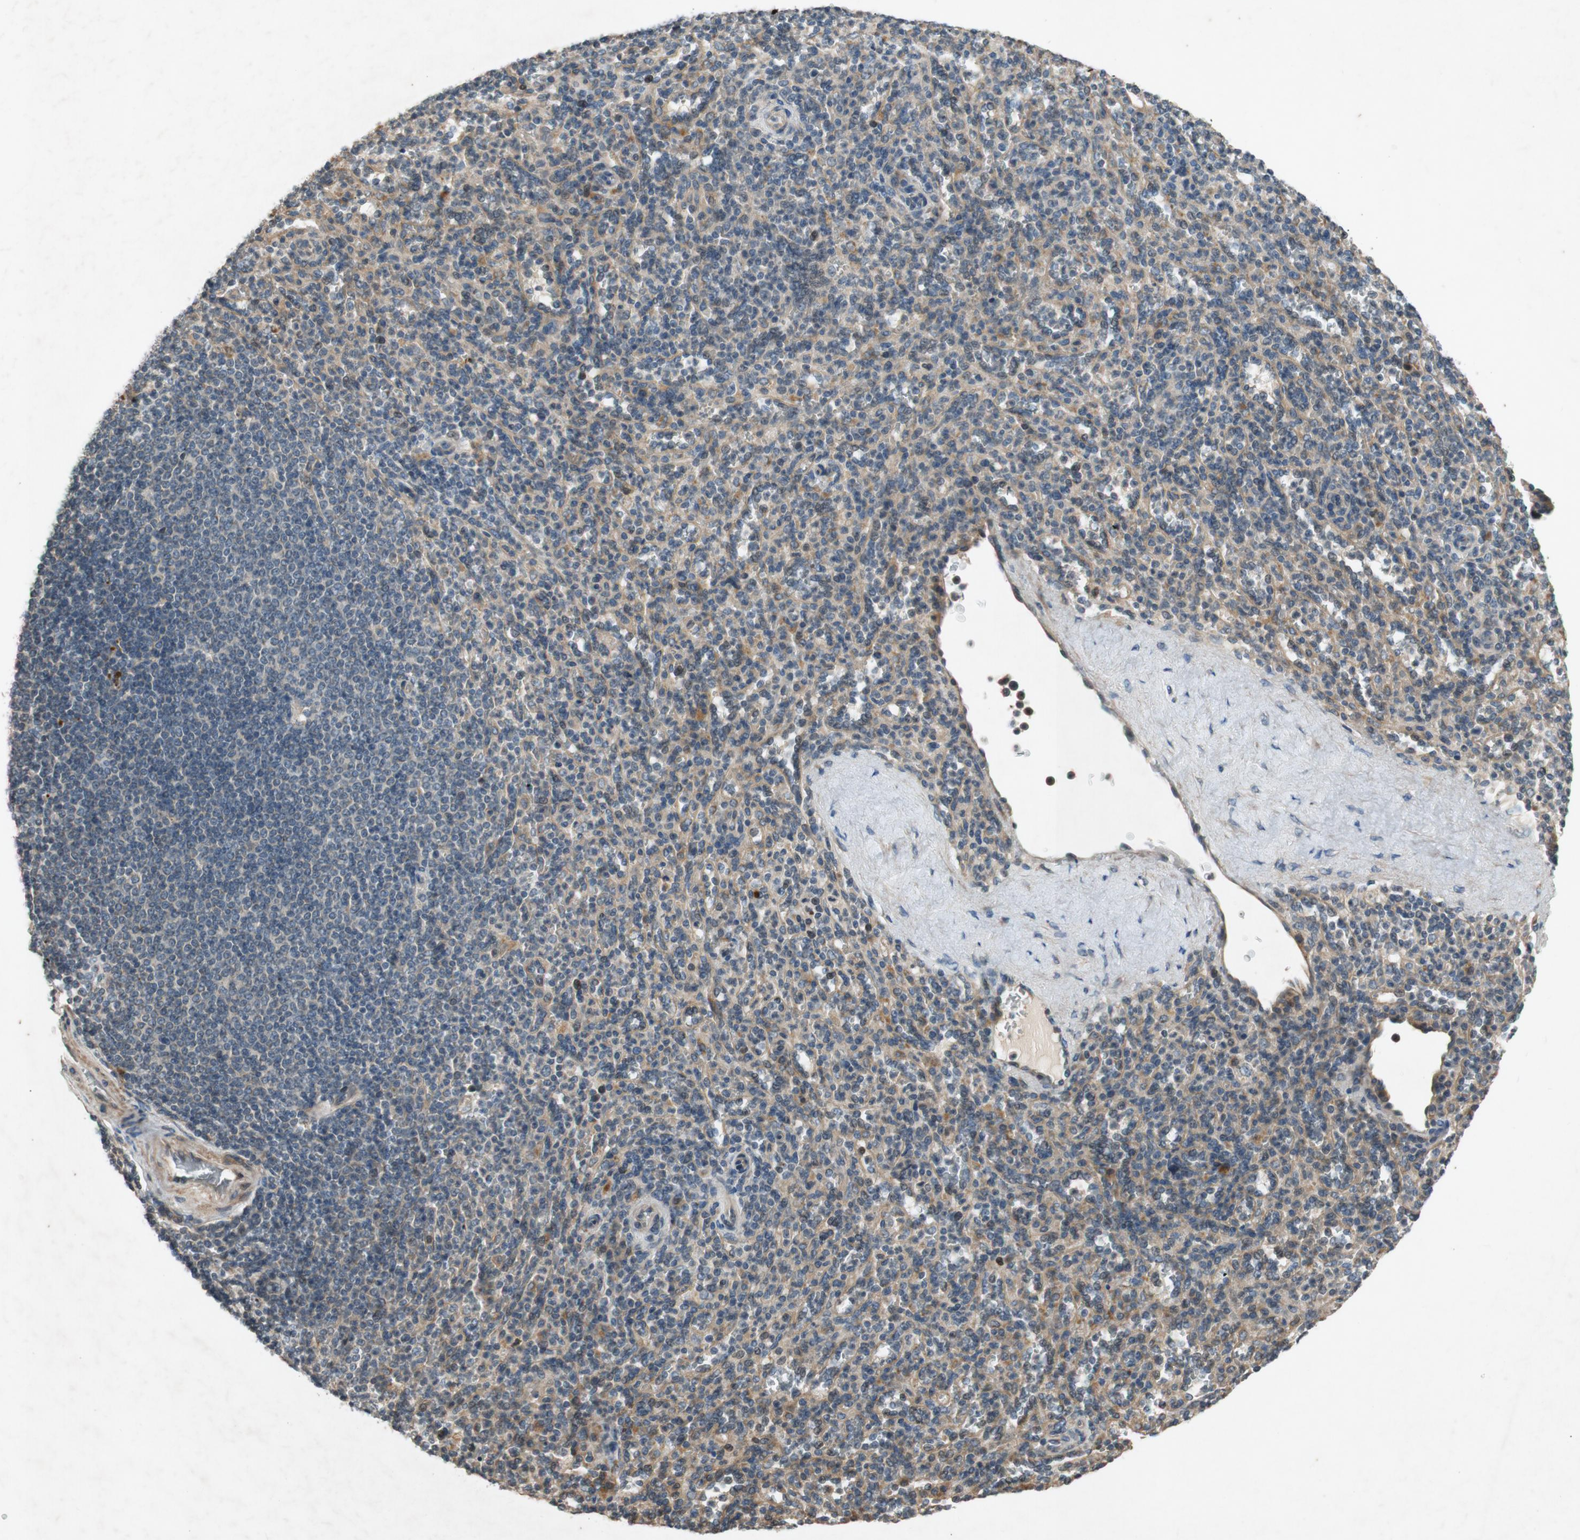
{"staining": {"intensity": "moderate", "quantity": ">75%", "location": "cytoplasmic/membranous"}, "tissue": "spleen", "cell_type": "Cells in red pulp", "image_type": "normal", "snomed": [{"axis": "morphology", "description": "Normal tissue, NOS"}, {"axis": "topography", "description": "Spleen"}], "caption": "Cells in red pulp demonstrate medium levels of moderate cytoplasmic/membranous staining in about >75% of cells in benign human spleen. (Stains: DAB in brown, nuclei in blue, Microscopy: brightfield microscopy at high magnification).", "gene": "ATP2C1", "patient": {"sex": "male", "age": 36}}